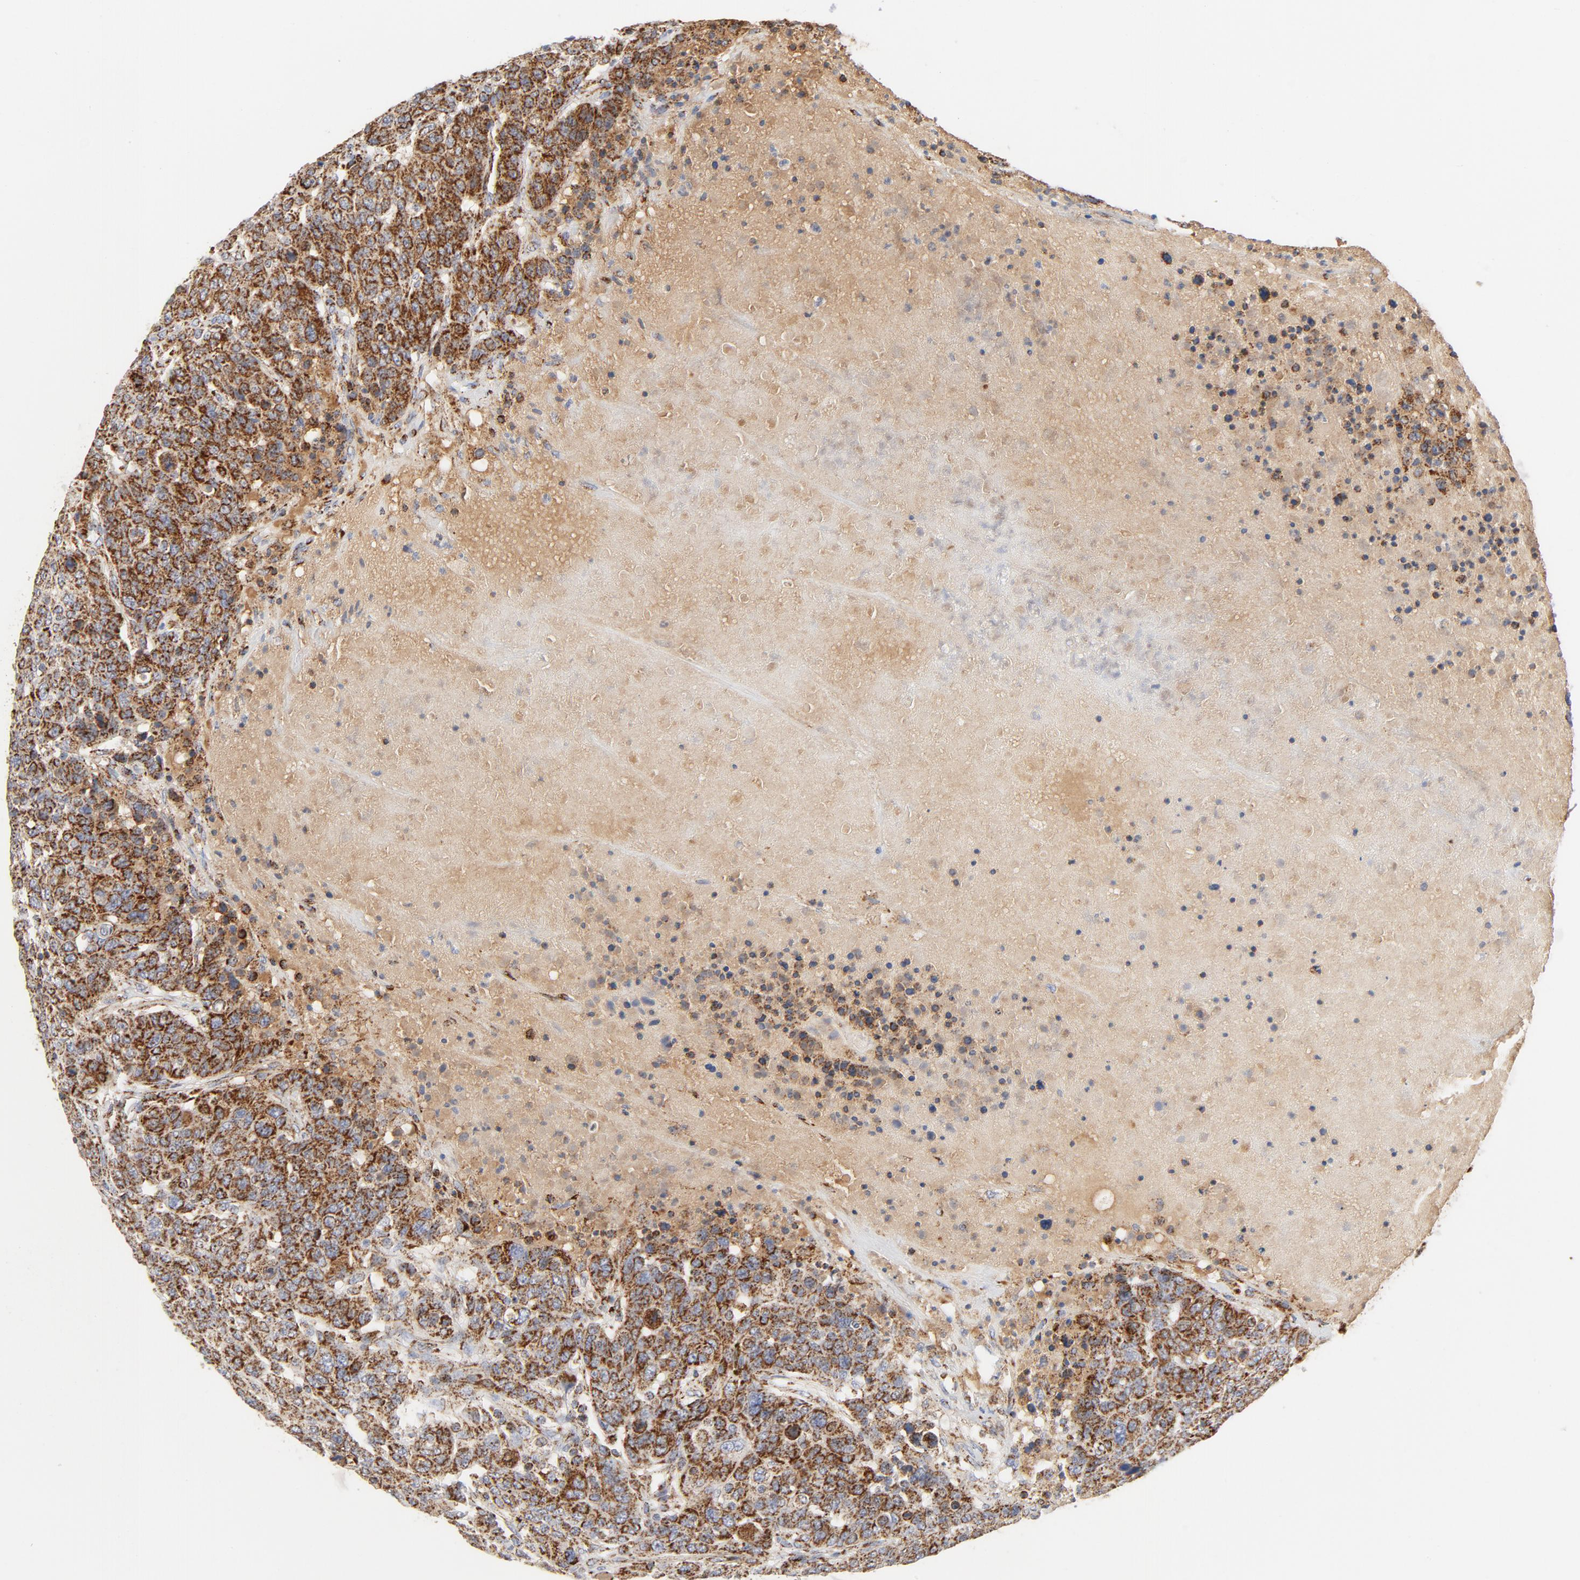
{"staining": {"intensity": "strong", "quantity": ">75%", "location": "cytoplasmic/membranous"}, "tissue": "breast cancer", "cell_type": "Tumor cells", "image_type": "cancer", "snomed": [{"axis": "morphology", "description": "Duct carcinoma"}, {"axis": "topography", "description": "Breast"}], "caption": "Protein expression analysis of human invasive ductal carcinoma (breast) reveals strong cytoplasmic/membranous positivity in about >75% of tumor cells.", "gene": "PCNX4", "patient": {"sex": "female", "age": 37}}